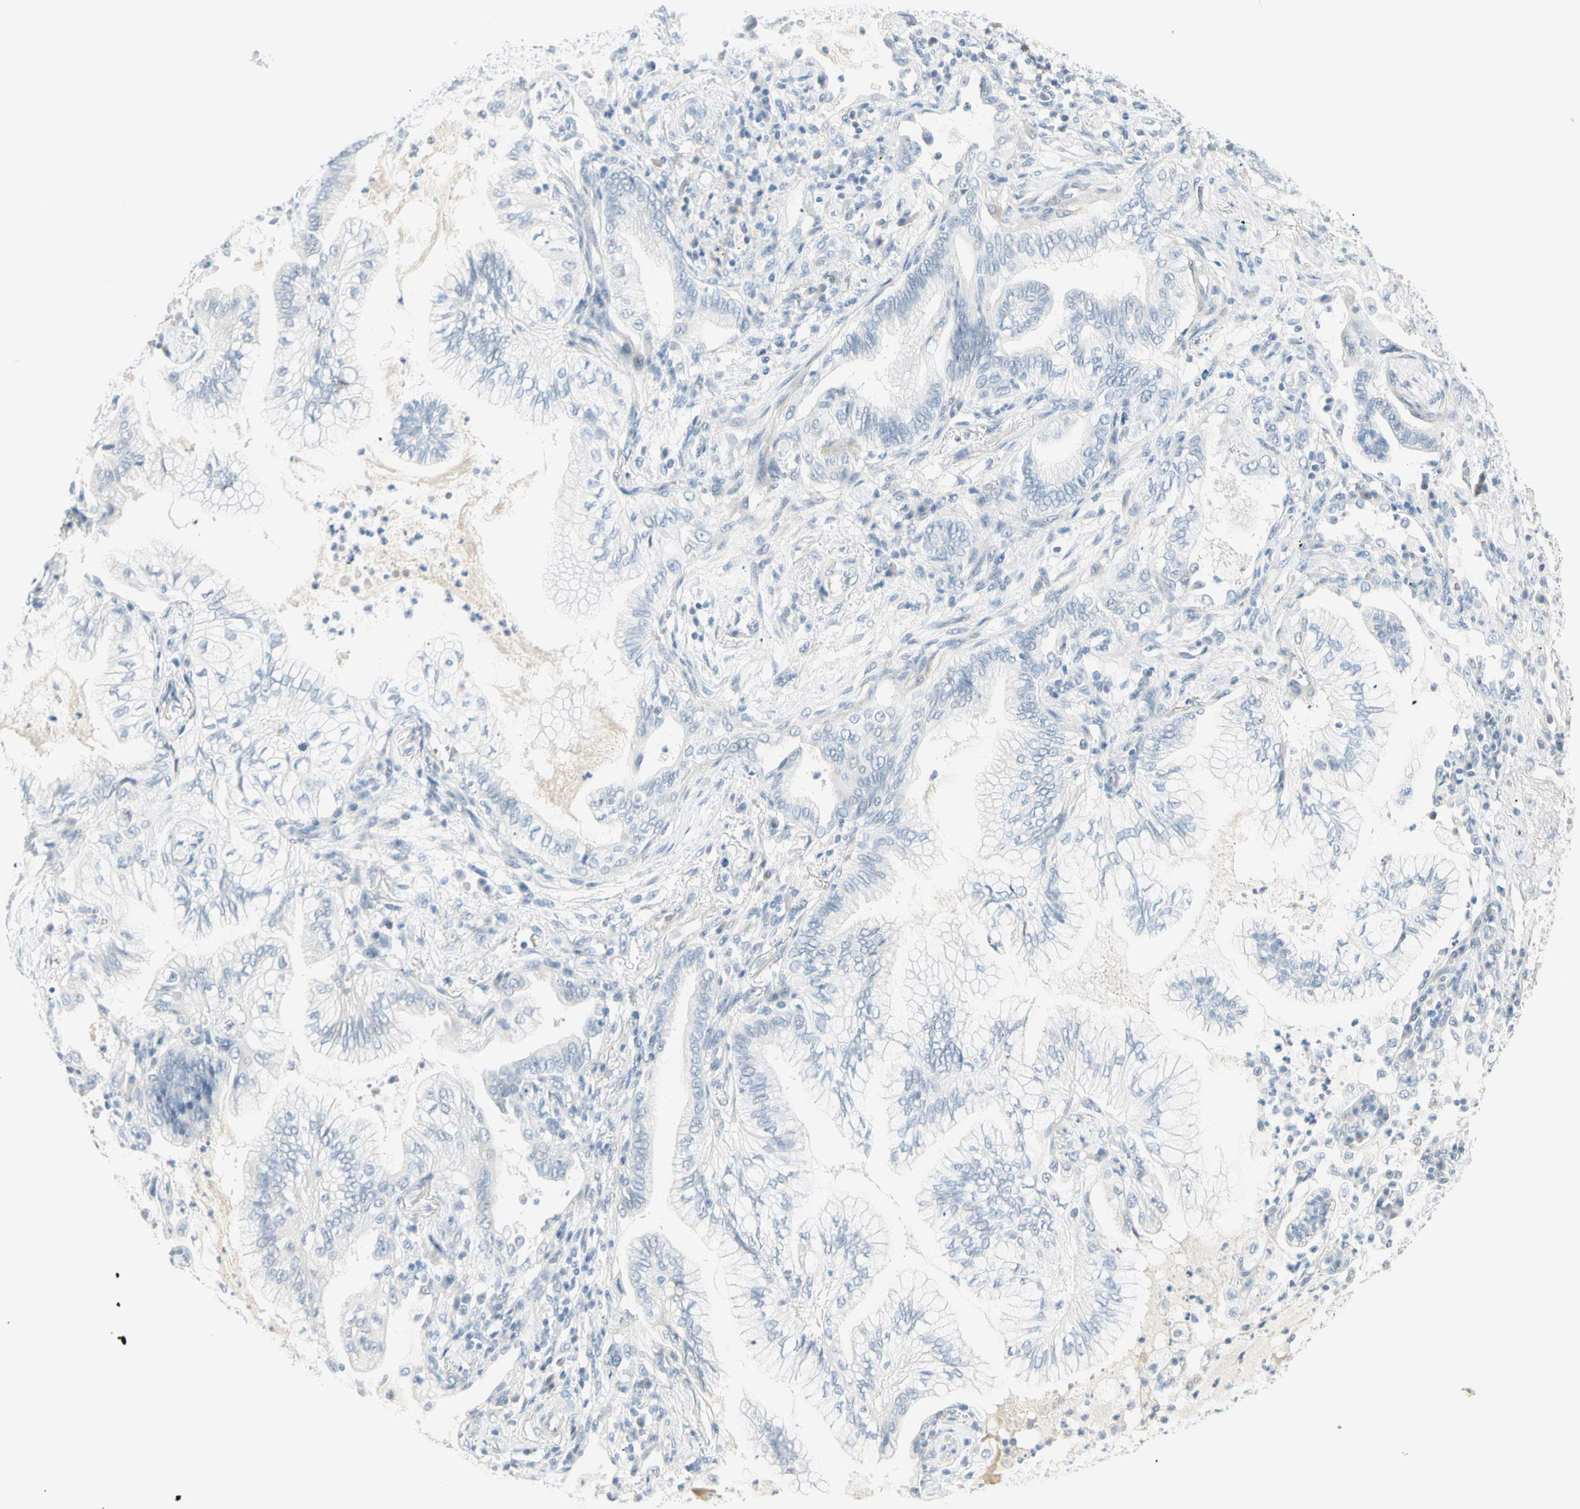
{"staining": {"intensity": "negative", "quantity": "none", "location": "none"}, "tissue": "lung cancer", "cell_type": "Tumor cells", "image_type": "cancer", "snomed": [{"axis": "morphology", "description": "Normal tissue, NOS"}, {"axis": "morphology", "description": "Adenocarcinoma, NOS"}, {"axis": "topography", "description": "Bronchus"}, {"axis": "topography", "description": "Lung"}], "caption": "This is a histopathology image of immunohistochemistry staining of adenocarcinoma (lung), which shows no staining in tumor cells.", "gene": "MLLT10", "patient": {"sex": "female", "age": 70}}